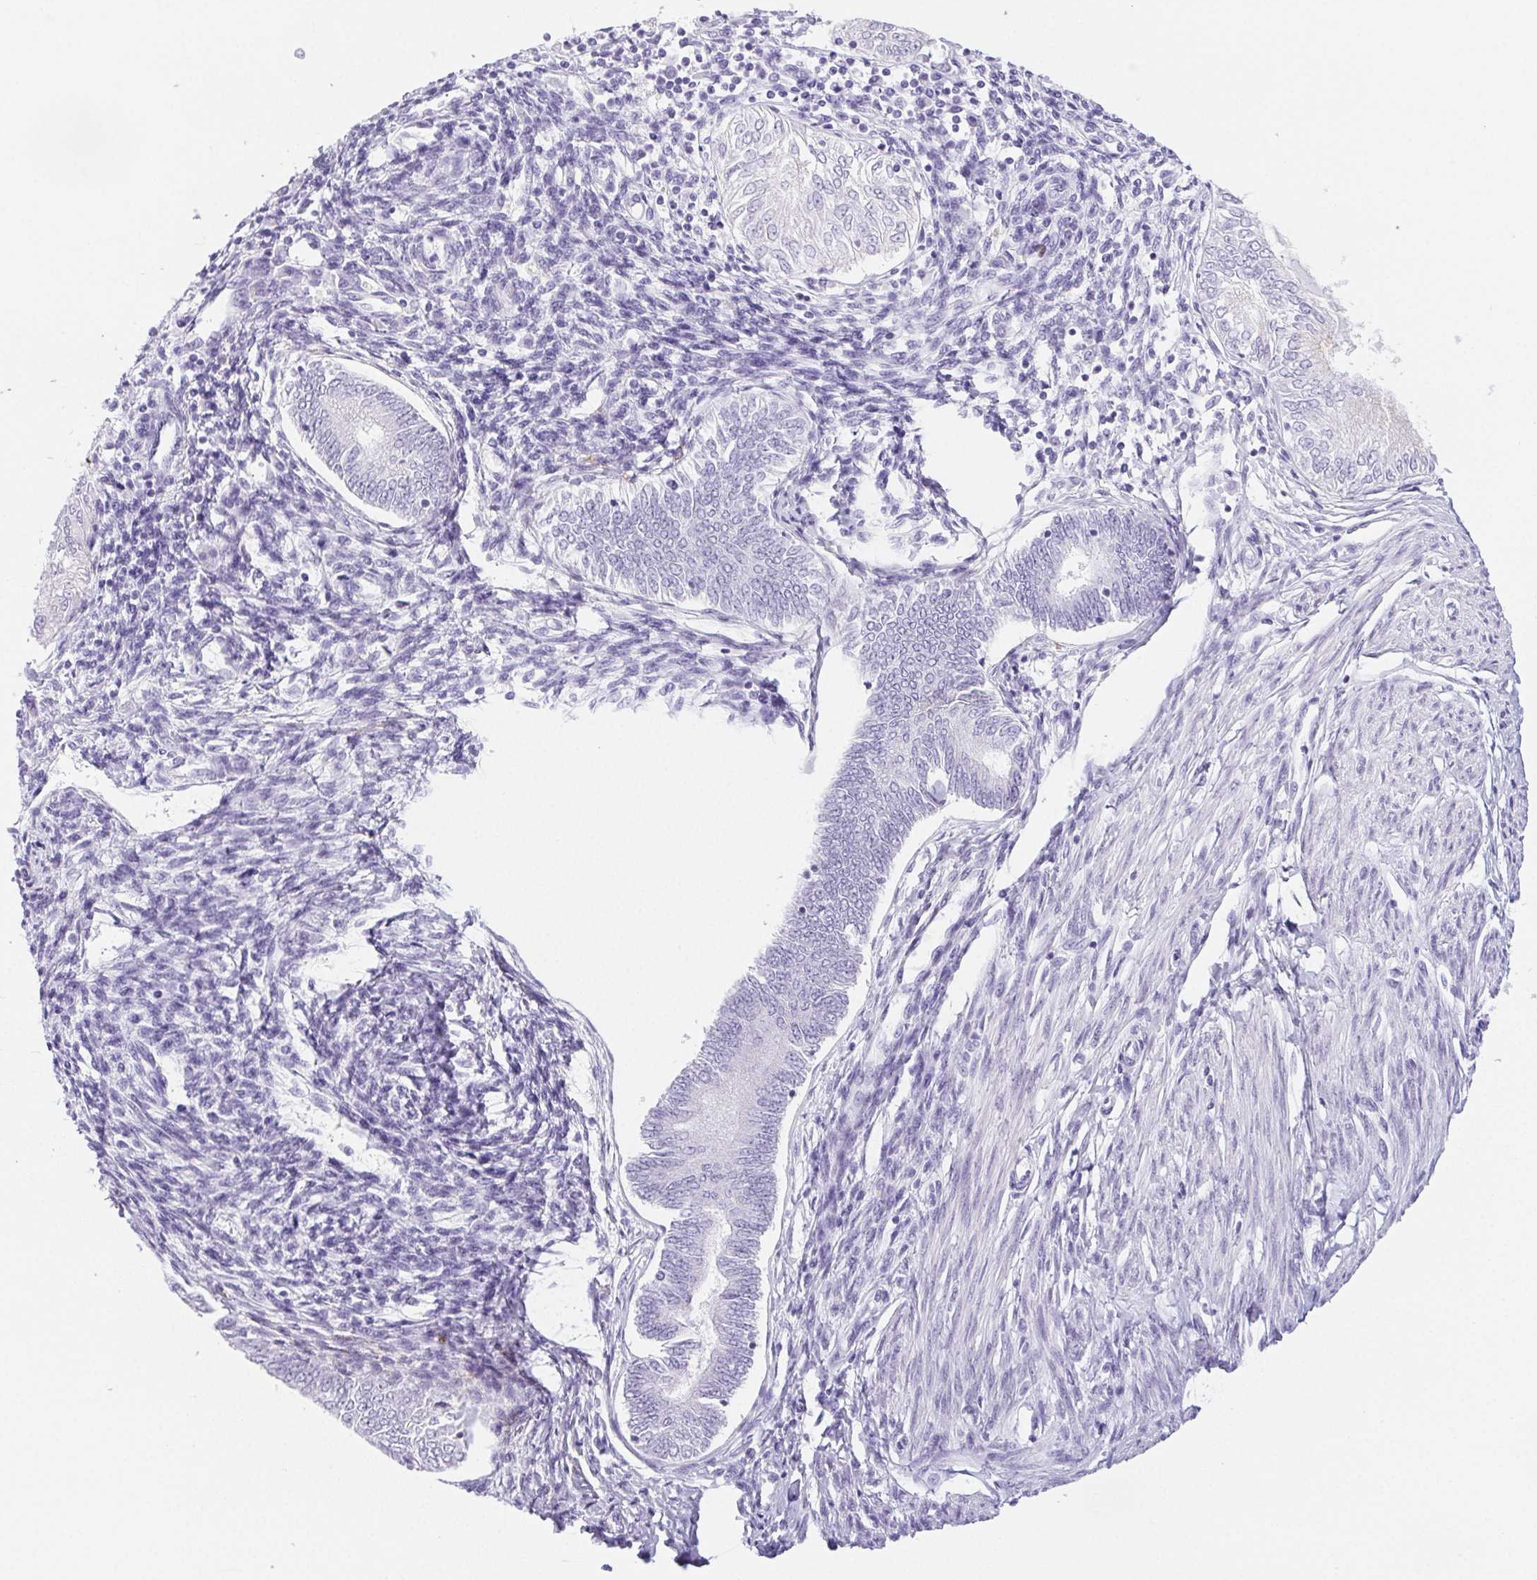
{"staining": {"intensity": "negative", "quantity": "none", "location": "none"}, "tissue": "endometrial cancer", "cell_type": "Tumor cells", "image_type": "cancer", "snomed": [{"axis": "morphology", "description": "Adenocarcinoma, NOS"}, {"axis": "topography", "description": "Endometrium"}], "caption": "Endometrial adenocarcinoma stained for a protein using IHC displays no staining tumor cells.", "gene": "ST8SIA3", "patient": {"sex": "female", "age": 68}}